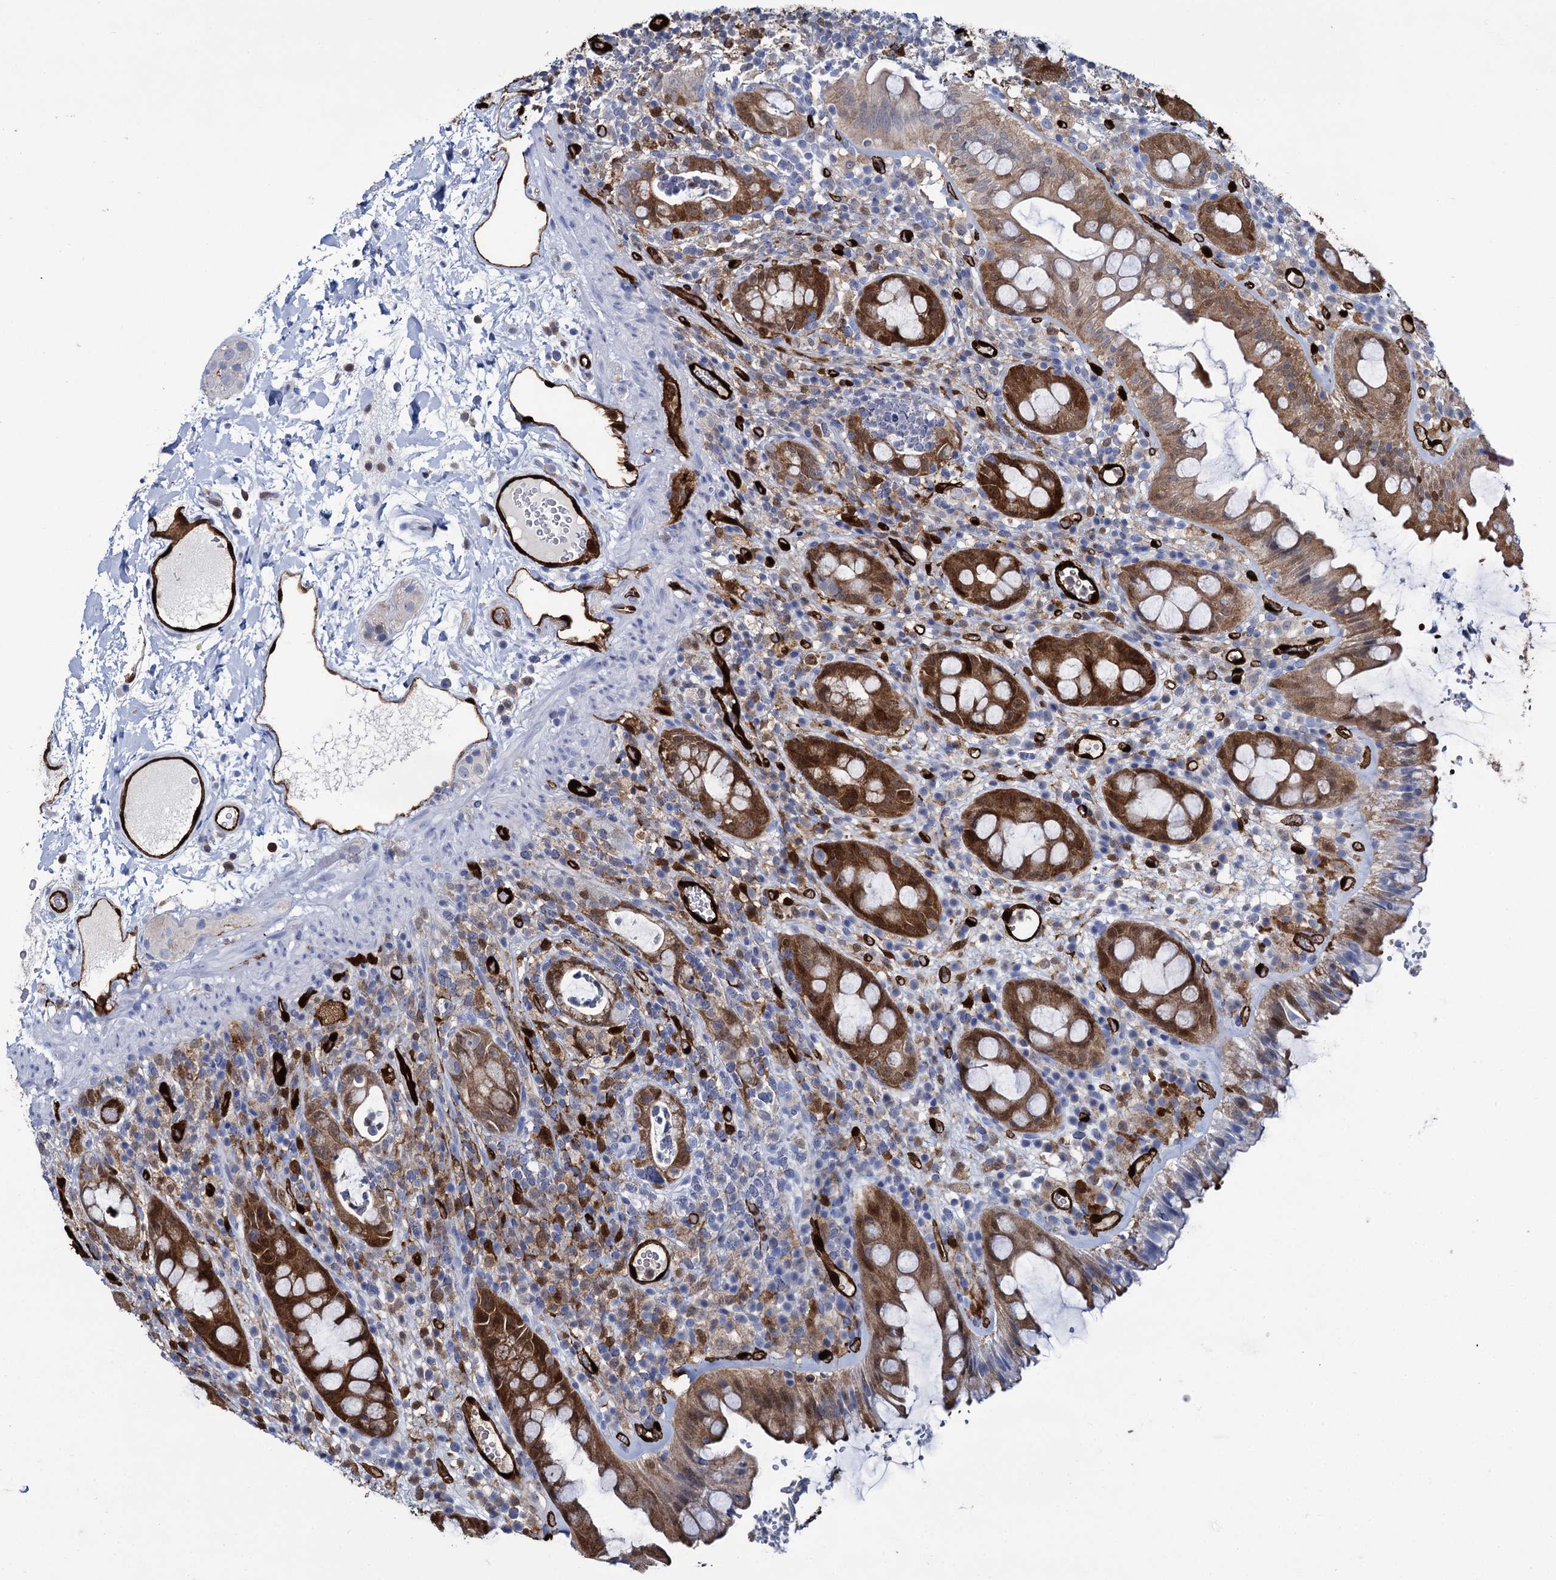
{"staining": {"intensity": "strong", "quantity": ">75%", "location": "cytoplasmic/membranous"}, "tissue": "rectum", "cell_type": "Glandular cells", "image_type": "normal", "snomed": [{"axis": "morphology", "description": "Normal tissue, NOS"}, {"axis": "topography", "description": "Rectum"}], "caption": "A micrograph of rectum stained for a protein exhibits strong cytoplasmic/membranous brown staining in glandular cells. Nuclei are stained in blue.", "gene": "FABP5", "patient": {"sex": "female", "age": 57}}